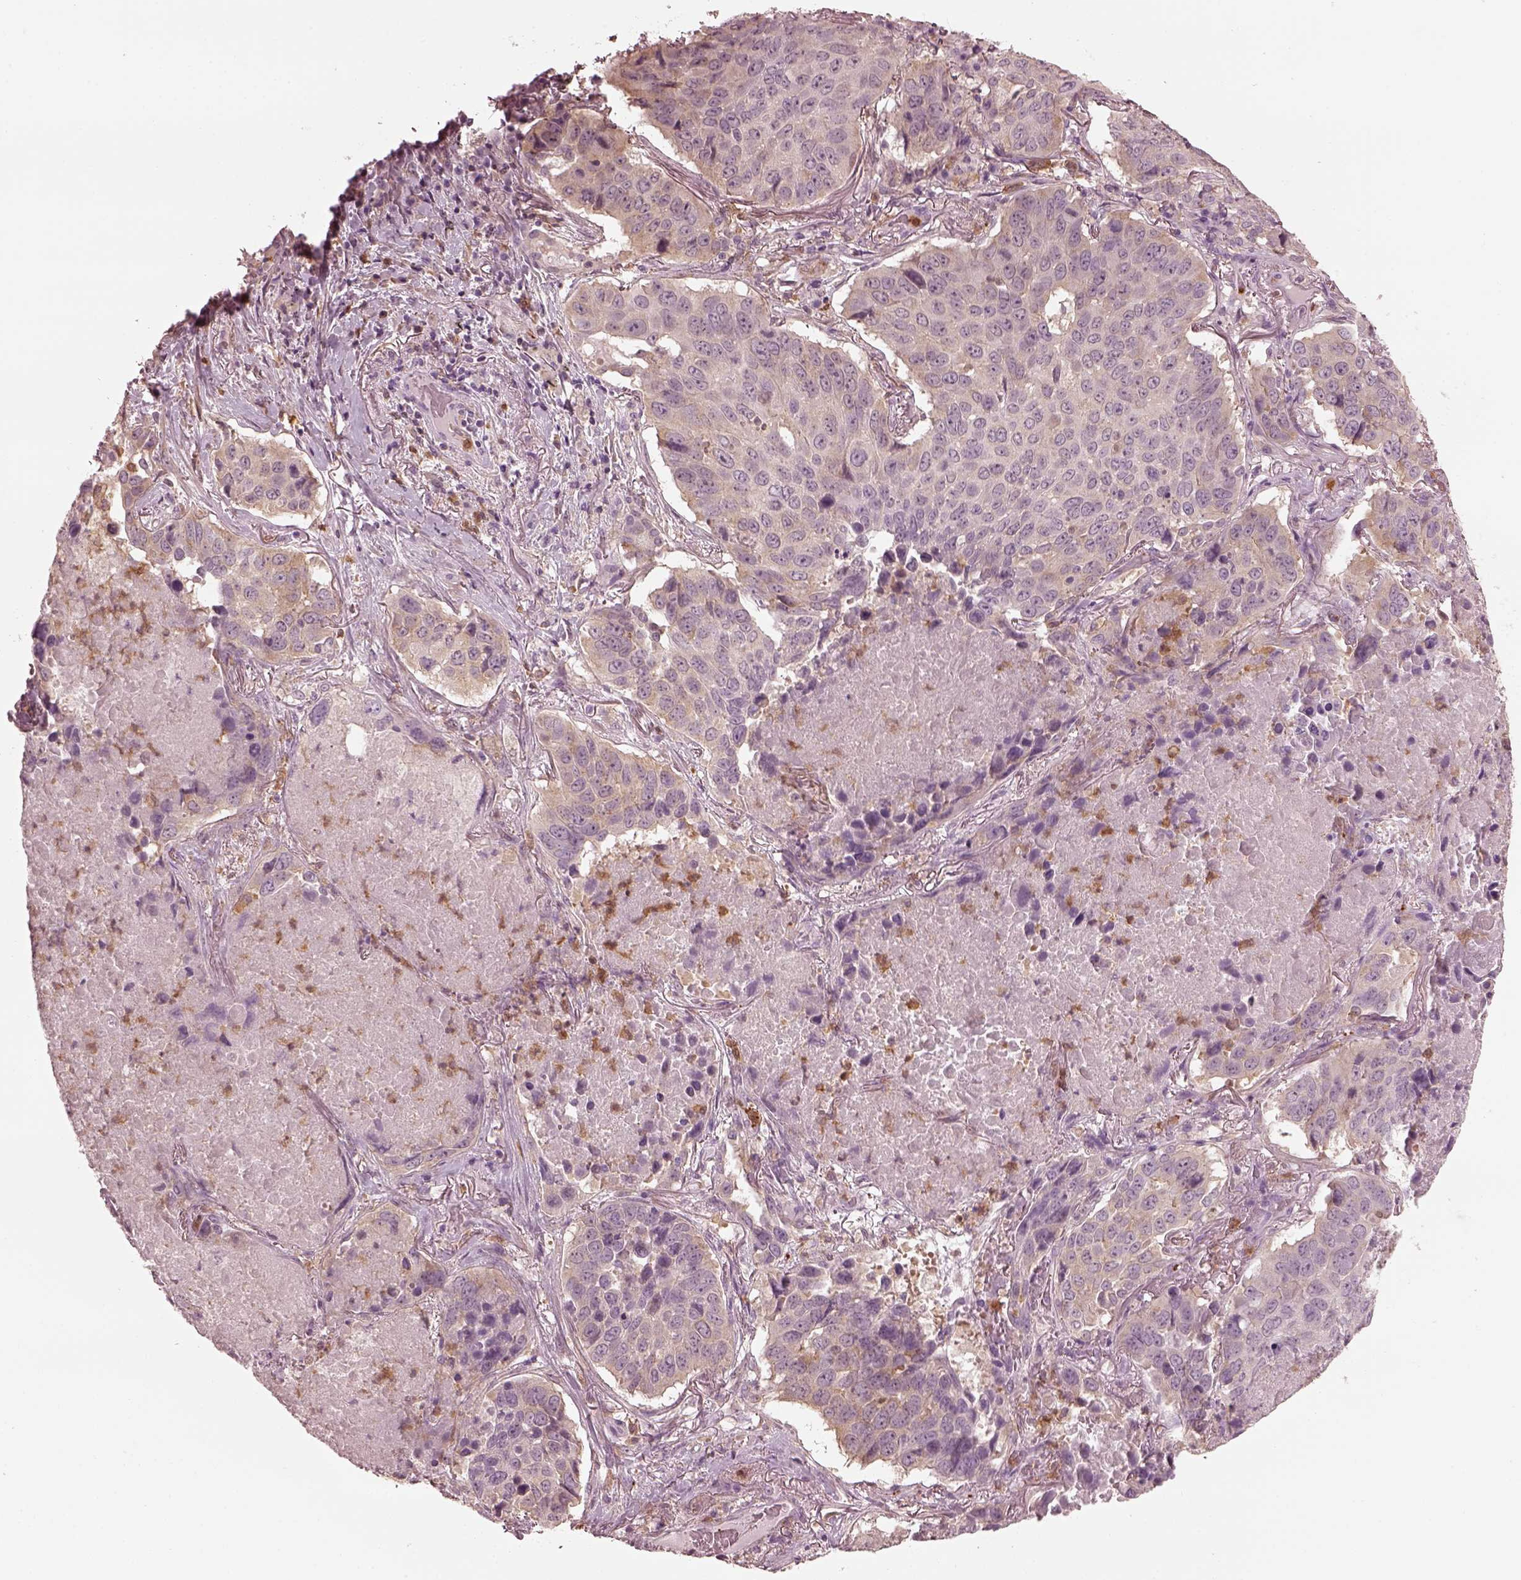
{"staining": {"intensity": "weak", "quantity": "25%-75%", "location": "cytoplasmic/membranous"}, "tissue": "lung cancer", "cell_type": "Tumor cells", "image_type": "cancer", "snomed": [{"axis": "morphology", "description": "Normal tissue, NOS"}, {"axis": "morphology", "description": "Squamous cell carcinoma, NOS"}, {"axis": "topography", "description": "Bronchus"}, {"axis": "topography", "description": "Lung"}], "caption": "IHC of human lung squamous cell carcinoma reveals low levels of weak cytoplasmic/membranous positivity in approximately 25%-75% of tumor cells.", "gene": "PSTPIP2", "patient": {"sex": "male", "age": 64}}